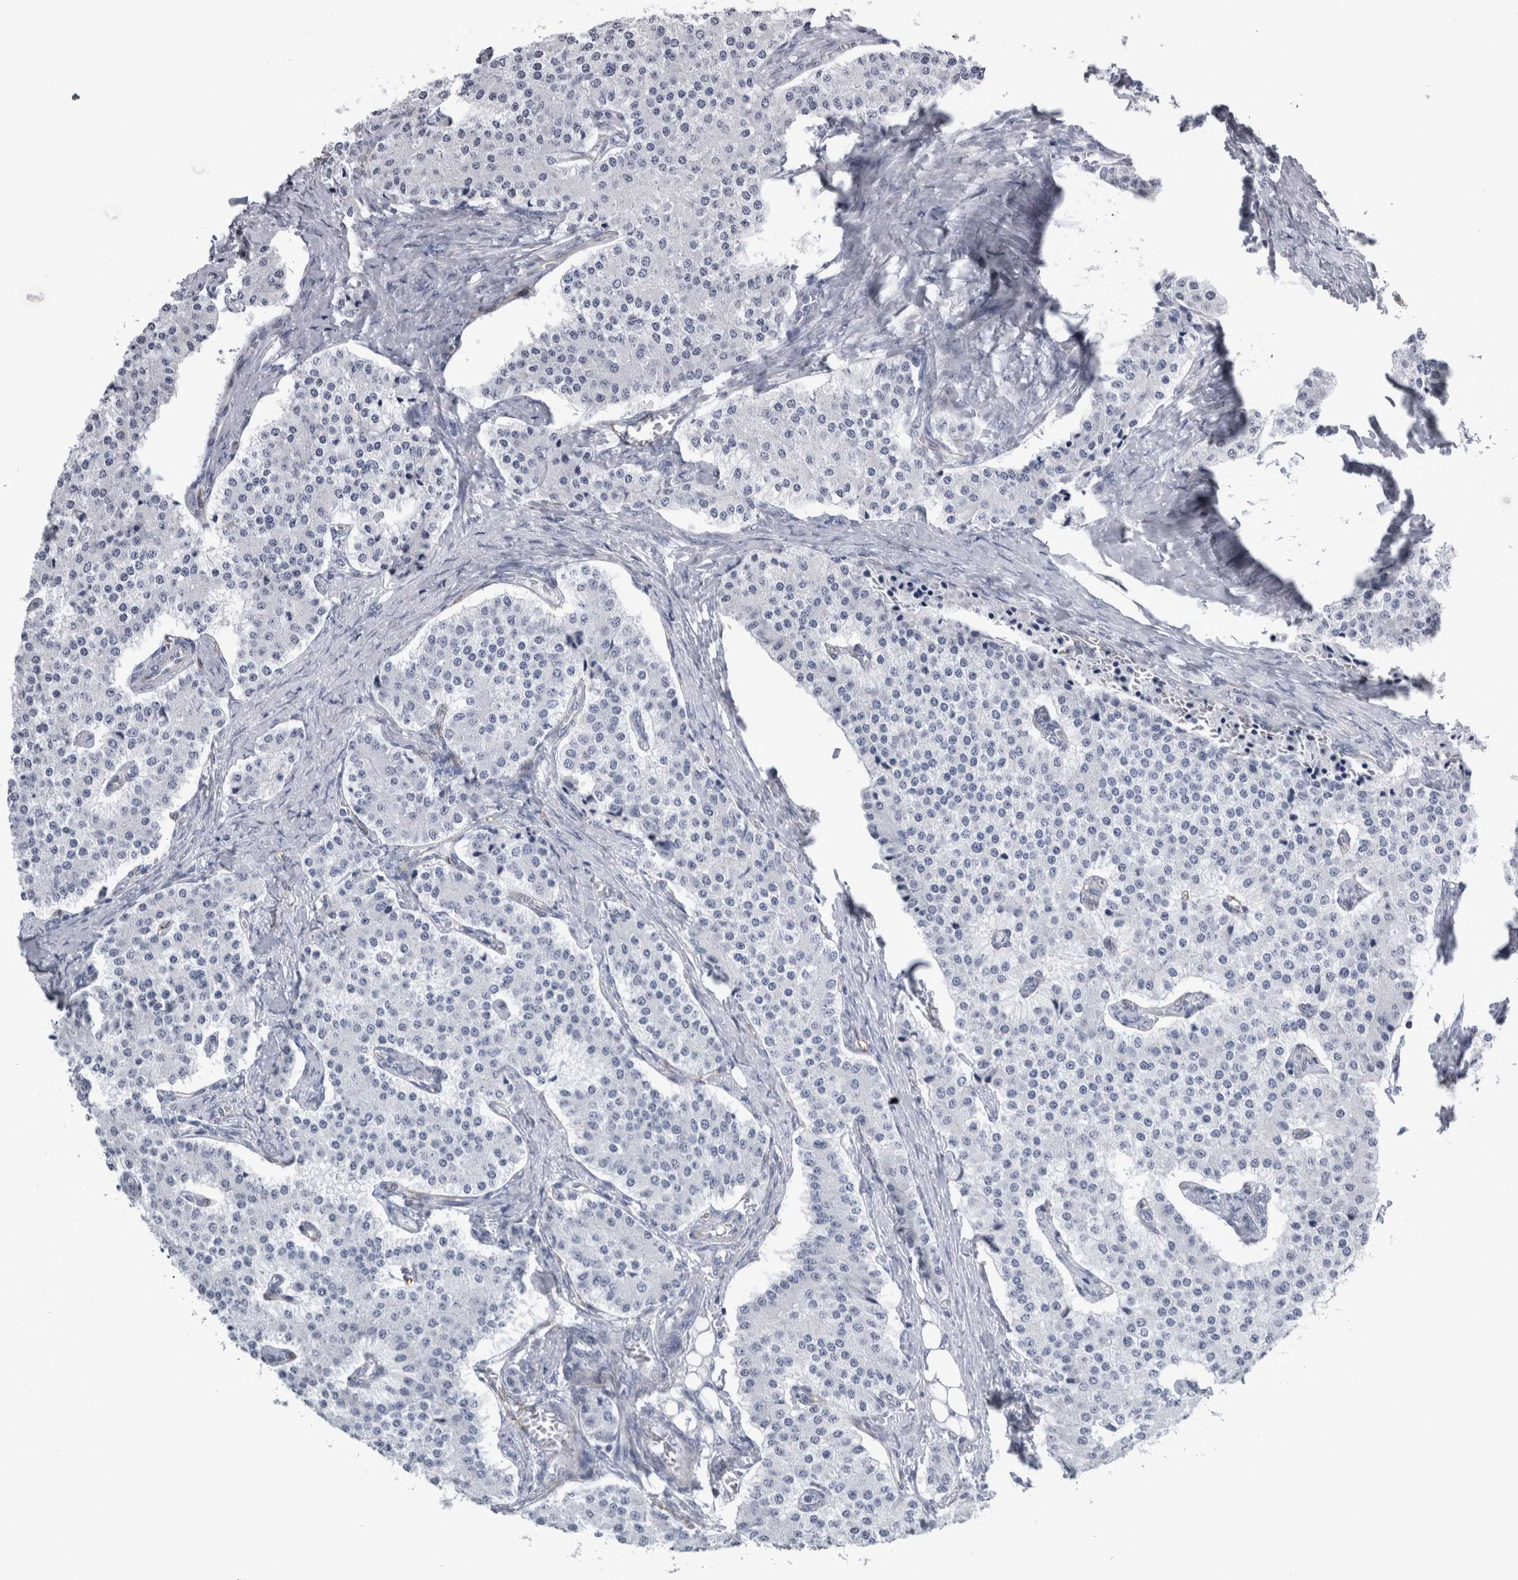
{"staining": {"intensity": "negative", "quantity": "none", "location": "none"}, "tissue": "carcinoid", "cell_type": "Tumor cells", "image_type": "cancer", "snomed": [{"axis": "morphology", "description": "Carcinoid, malignant, NOS"}, {"axis": "topography", "description": "Colon"}], "caption": "Immunohistochemistry micrograph of human malignant carcinoid stained for a protein (brown), which exhibits no positivity in tumor cells. Nuclei are stained in blue.", "gene": "VWDE", "patient": {"sex": "female", "age": 52}}